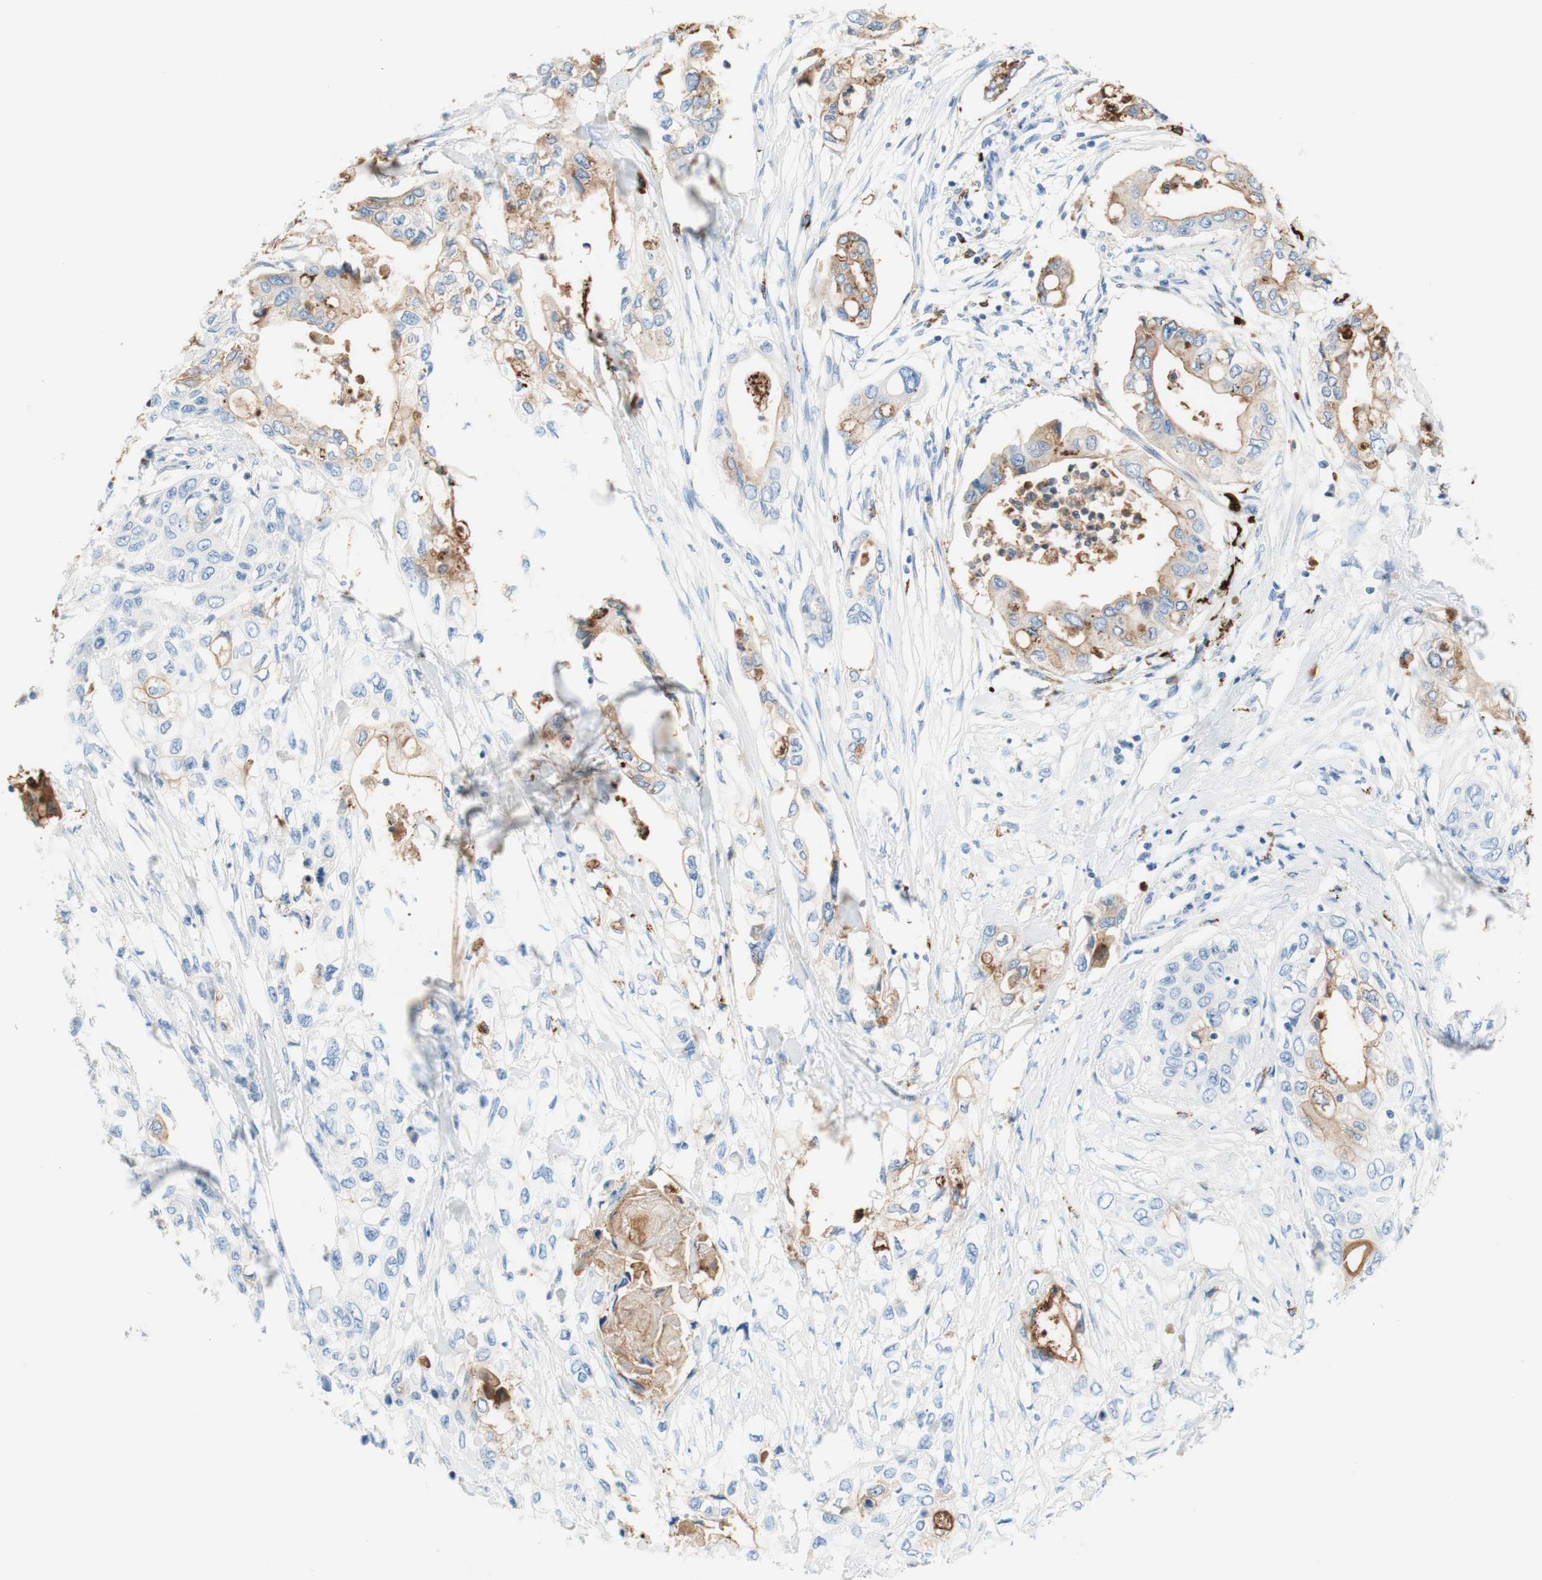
{"staining": {"intensity": "weak", "quantity": "25%-75%", "location": "cytoplasmic/membranous"}, "tissue": "pancreatic cancer", "cell_type": "Tumor cells", "image_type": "cancer", "snomed": [{"axis": "morphology", "description": "Adenocarcinoma, NOS"}, {"axis": "topography", "description": "Pancreas"}], "caption": "Human adenocarcinoma (pancreatic) stained with a protein marker shows weak staining in tumor cells.", "gene": "CEACAM1", "patient": {"sex": "female", "age": 70}}